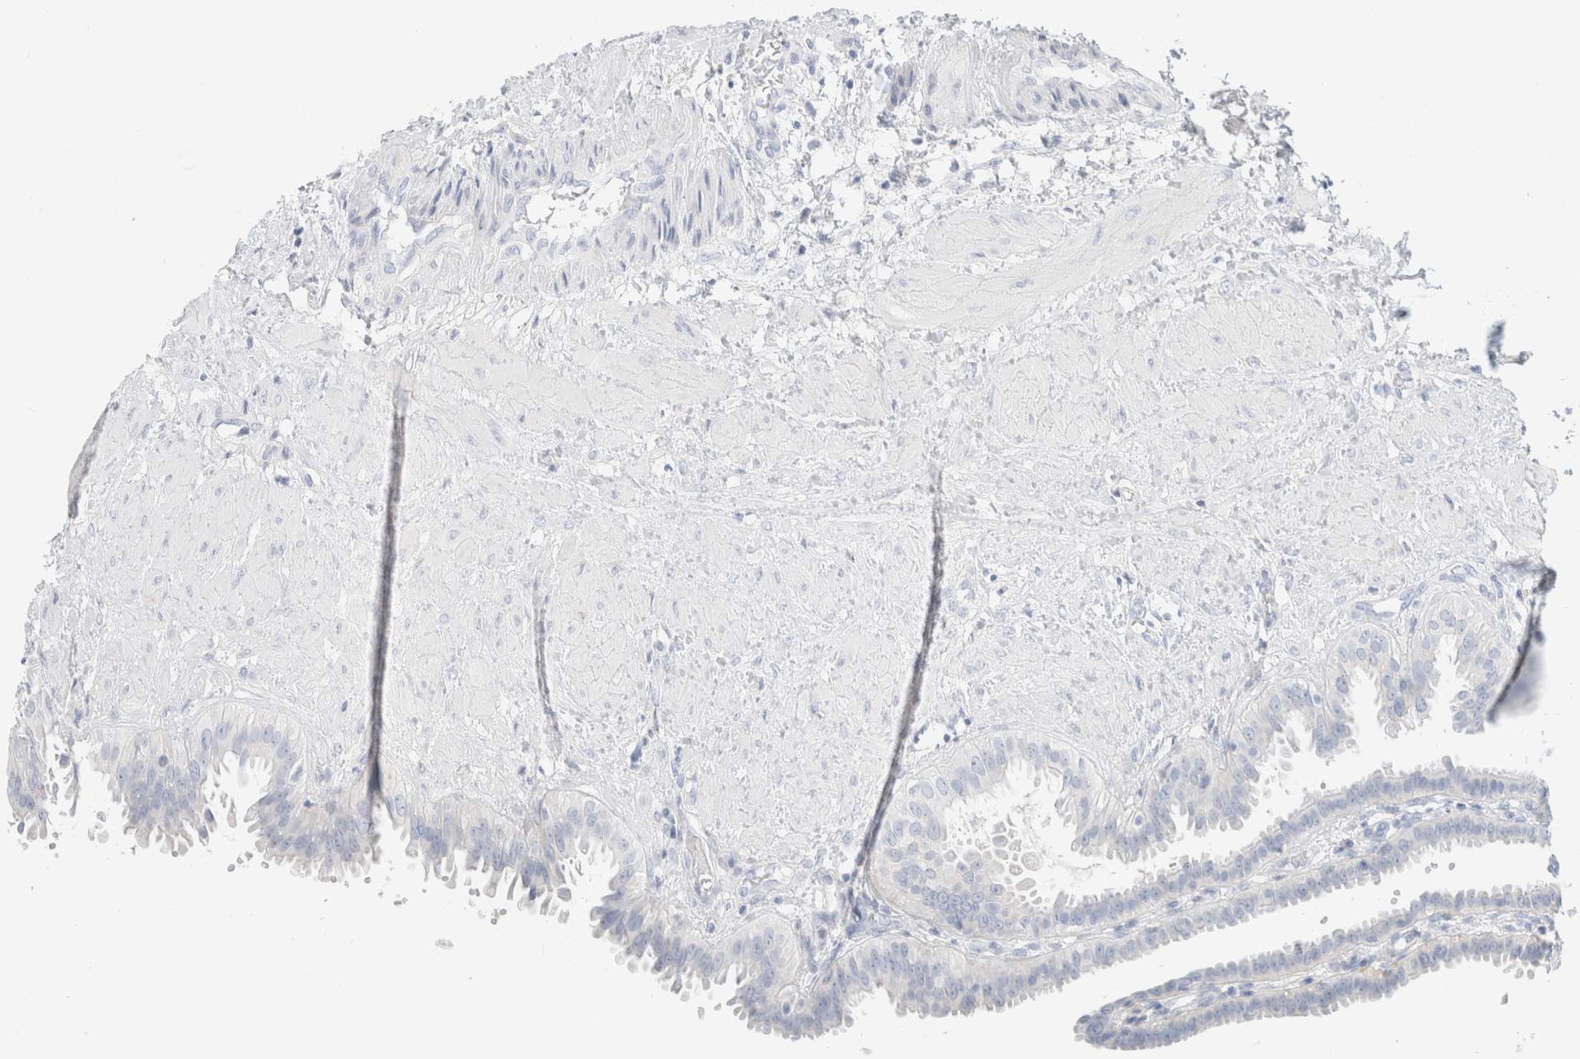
{"staining": {"intensity": "negative", "quantity": "none", "location": "none"}, "tissue": "fallopian tube", "cell_type": "Glandular cells", "image_type": "normal", "snomed": [{"axis": "morphology", "description": "Normal tissue, NOS"}, {"axis": "topography", "description": "Fallopian tube"}, {"axis": "topography", "description": "Placenta"}], "caption": "DAB immunohistochemical staining of normal fallopian tube displays no significant positivity in glandular cells.", "gene": "CPQ", "patient": {"sex": "female", "age": 34}}